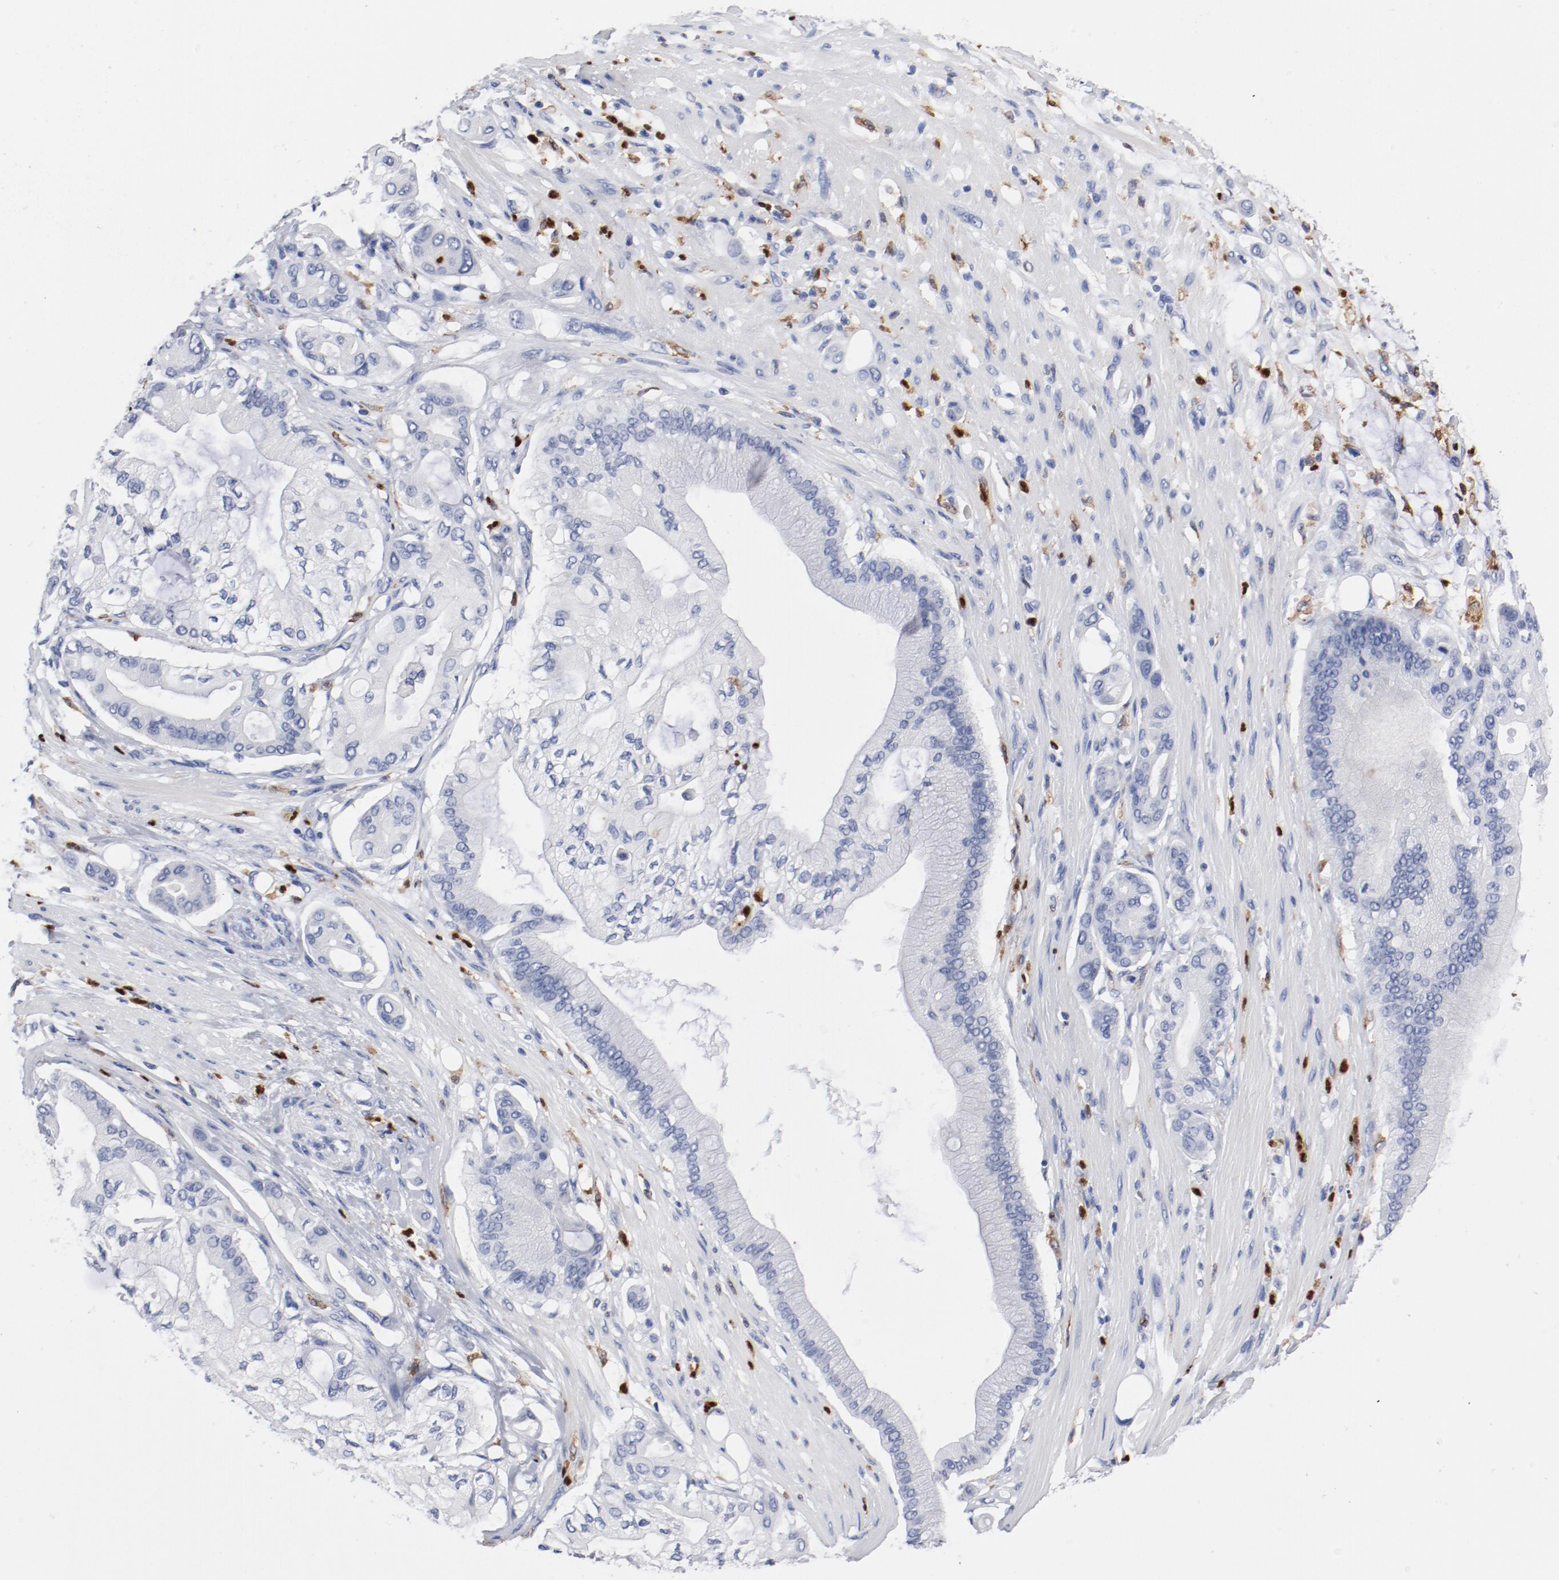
{"staining": {"intensity": "negative", "quantity": "none", "location": "none"}, "tissue": "pancreatic cancer", "cell_type": "Tumor cells", "image_type": "cancer", "snomed": [{"axis": "morphology", "description": "Adenocarcinoma, NOS"}, {"axis": "morphology", "description": "Adenocarcinoma, metastatic, NOS"}, {"axis": "topography", "description": "Lymph node"}, {"axis": "topography", "description": "Pancreas"}, {"axis": "topography", "description": "Duodenum"}], "caption": "Immunohistochemistry (IHC) photomicrograph of neoplastic tissue: human pancreatic cancer stained with DAB (3,3'-diaminobenzidine) displays no significant protein staining in tumor cells.", "gene": "NCF1", "patient": {"sex": "female", "age": 64}}